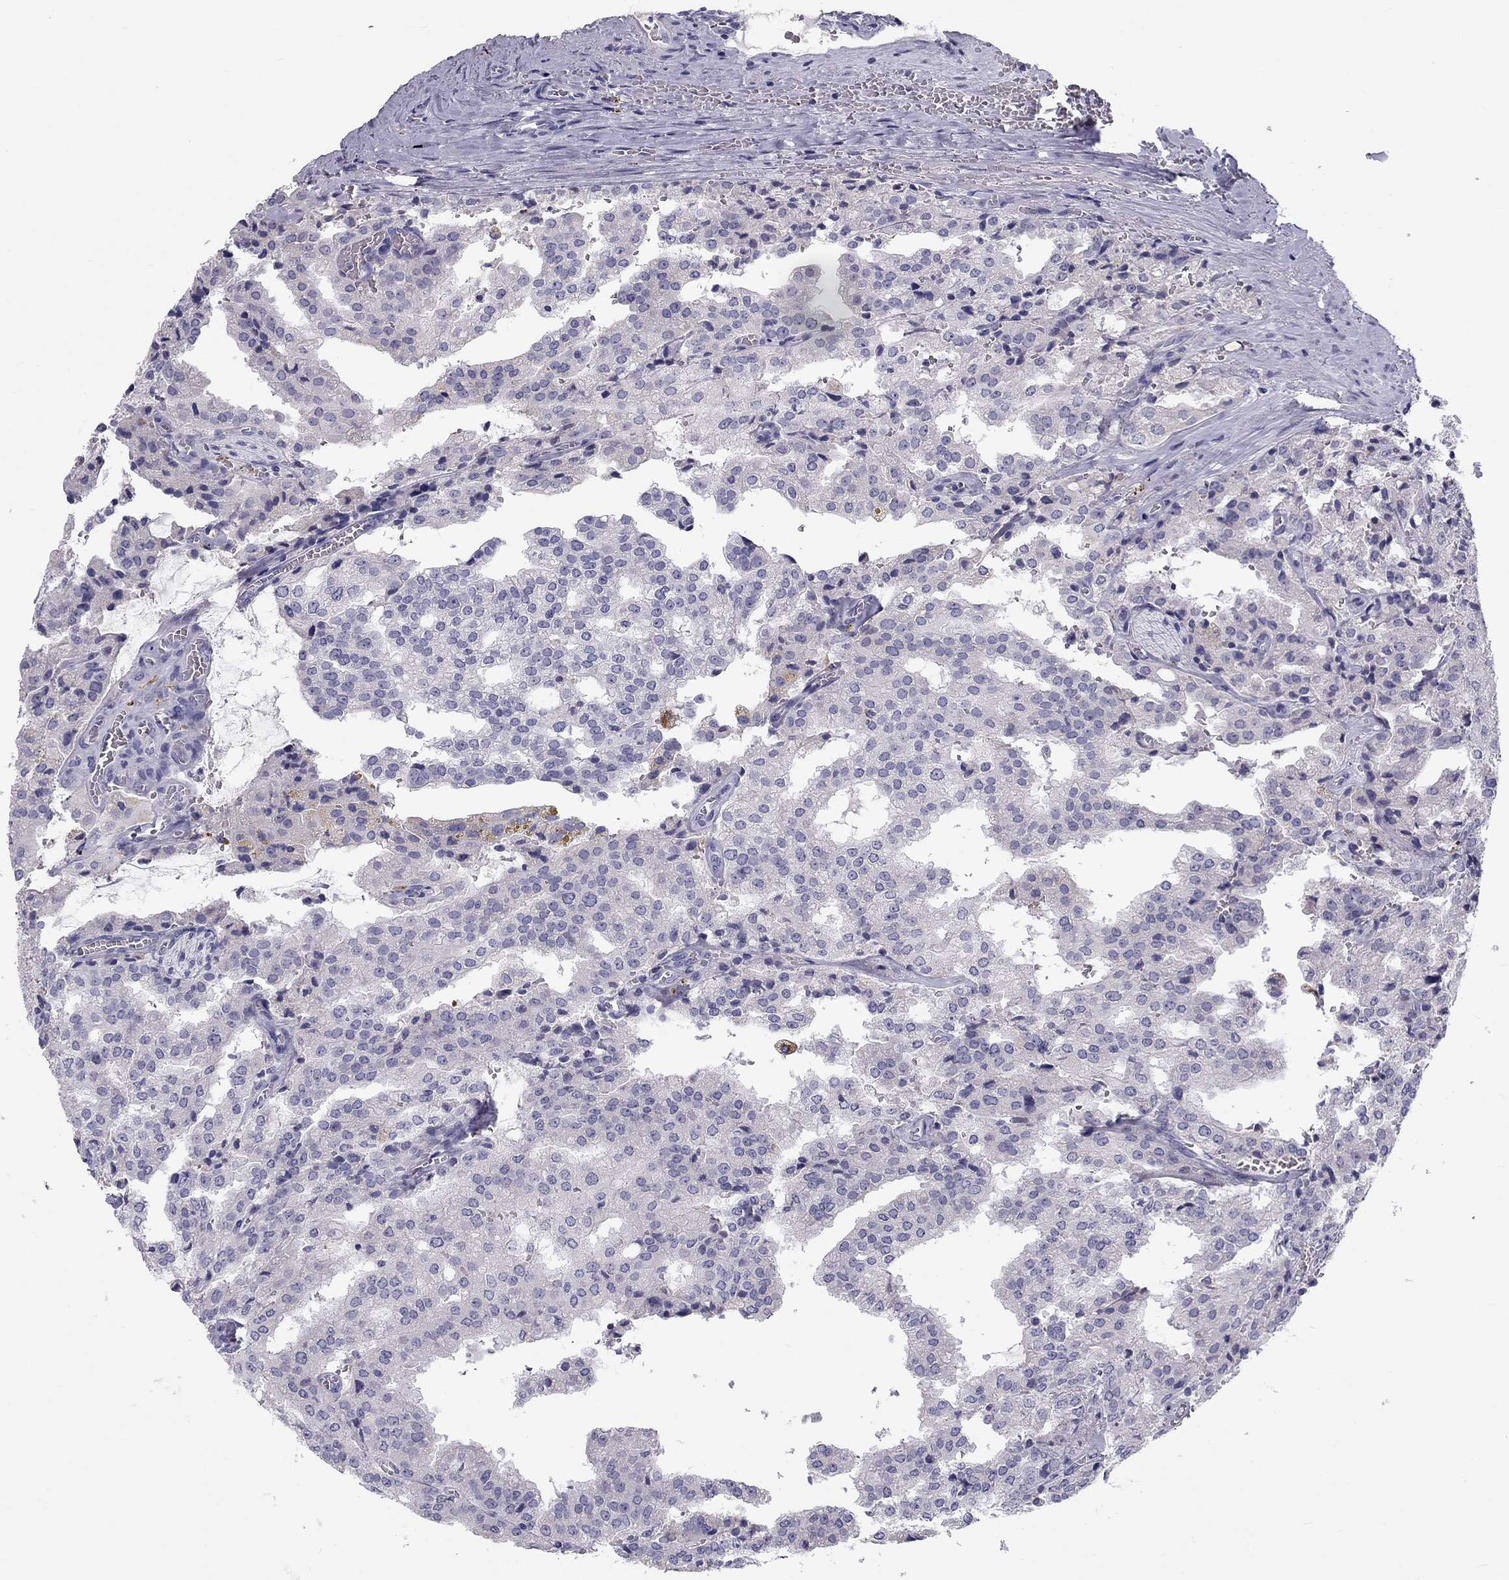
{"staining": {"intensity": "negative", "quantity": "none", "location": "none"}, "tissue": "prostate cancer", "cell_type": "Tumor cells", "image_type": "cancer", "snomed": [{"axis": "morphology", "description": "Adenocarcinoma, High grade"}, {"axis": "topography", "description": "Prostate"}], "caption": "IHC histopathology image of neoplastic tissue: human prostate cancer stained with DAB shows no significant protein staining in tumor cells.", "gene": "CLPSL2", "patient": {"sex": "male", "age": 68}}